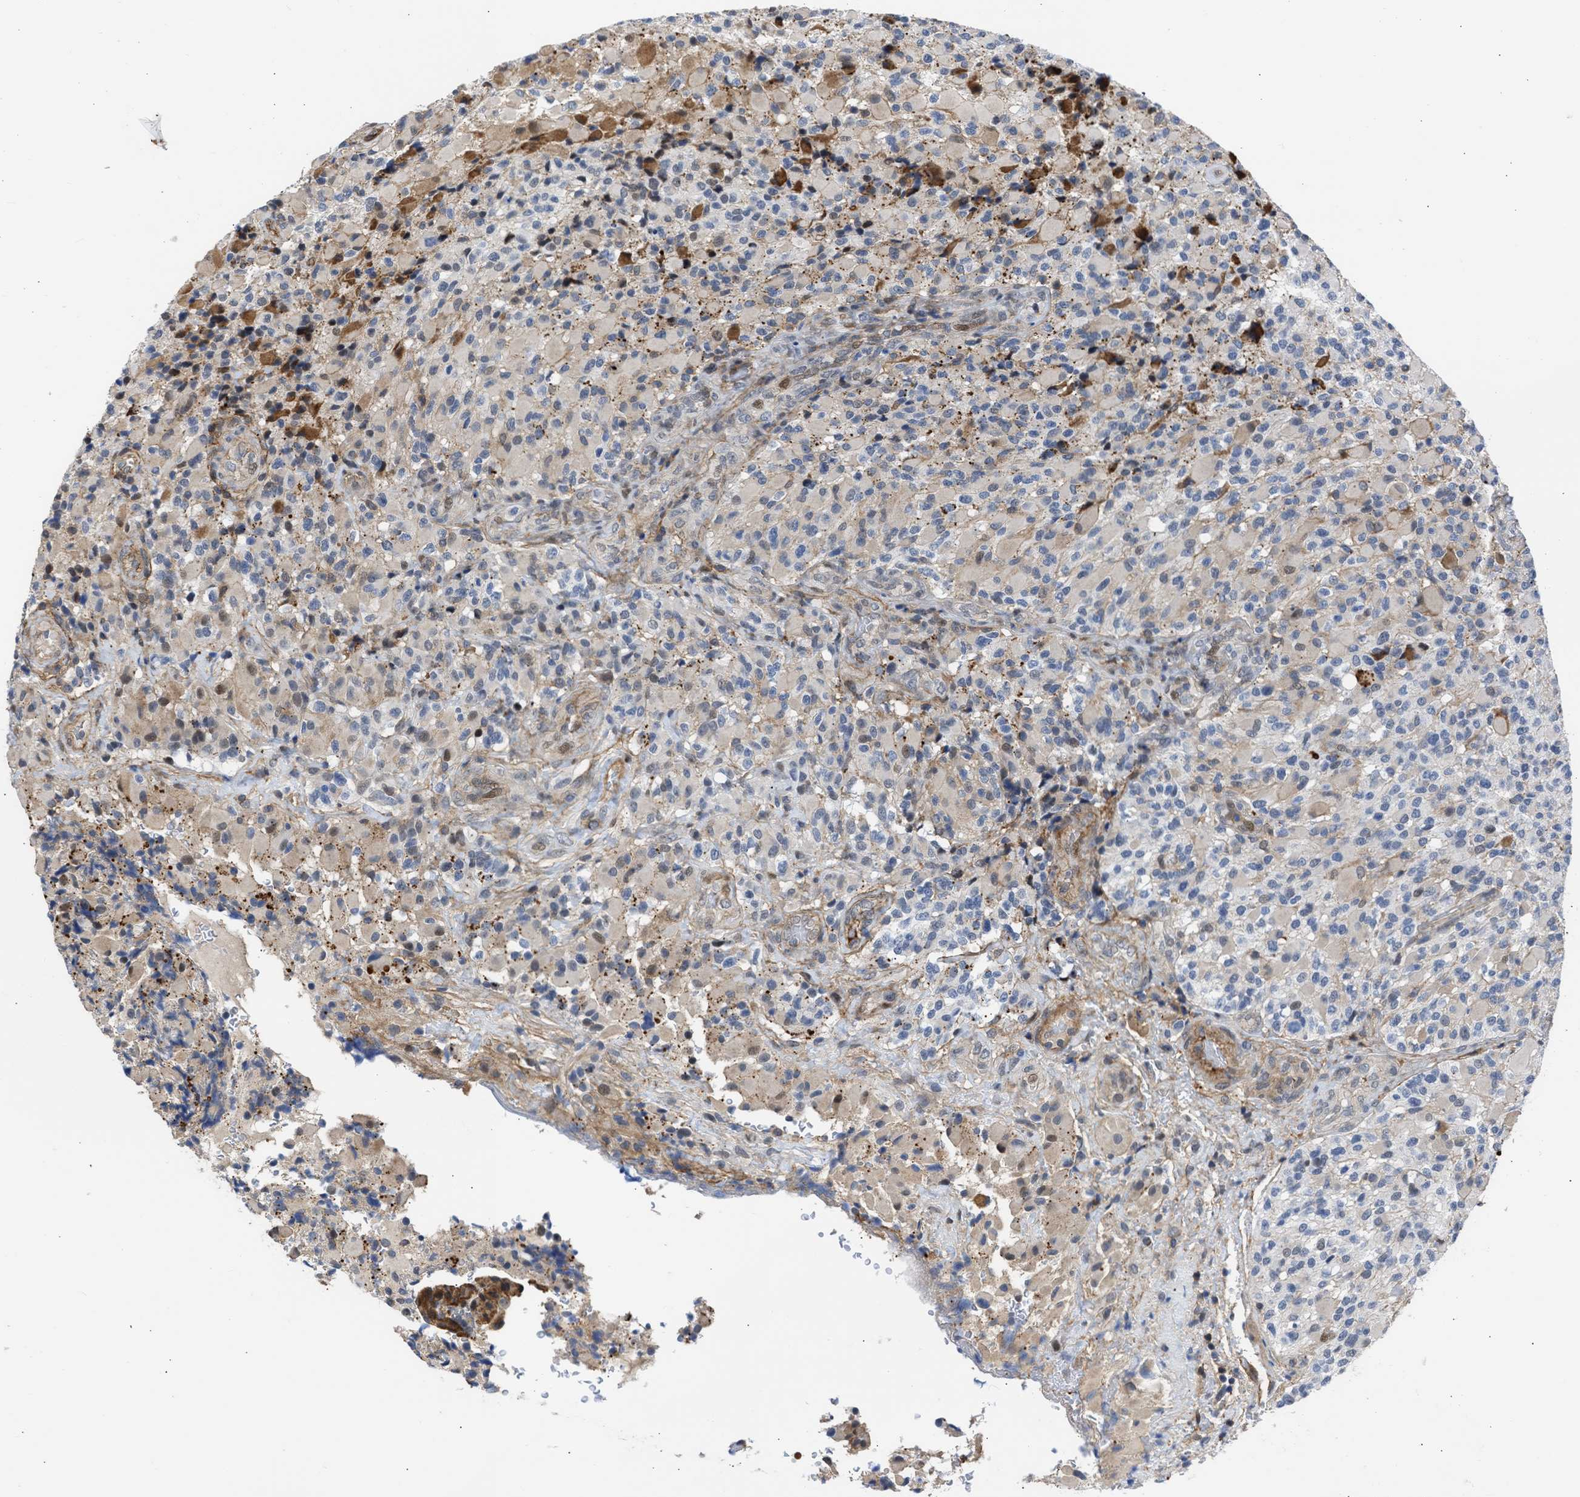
{"staining": {"intensity": "weak", "quantity": "25%-75%", "location": "cytoplasmic/membranous,nuclear"}, "tissue": "glioma", "cell_type": "Tumor cells", "image_type": "cancer", "snomed": [{"axis": "morphology", "description": "Glioma, malignant, High grade"}, {"axis": "topography", "description": "Brain"}], "caption": "A histopathology image of malignant glioma (high-grade) stained for a protein exhibits weak cytoplasmic/membranous and nuclear brown staining in tumor cells. The protein of interest is stained brown, and the nuclei are stained in blue (DAB (3,3'-diaminobenzidine) IHC with brightfield microscopy, high magnification).", "gene": "MAS1L", "patient": {"sex": "male", "age": 71}}